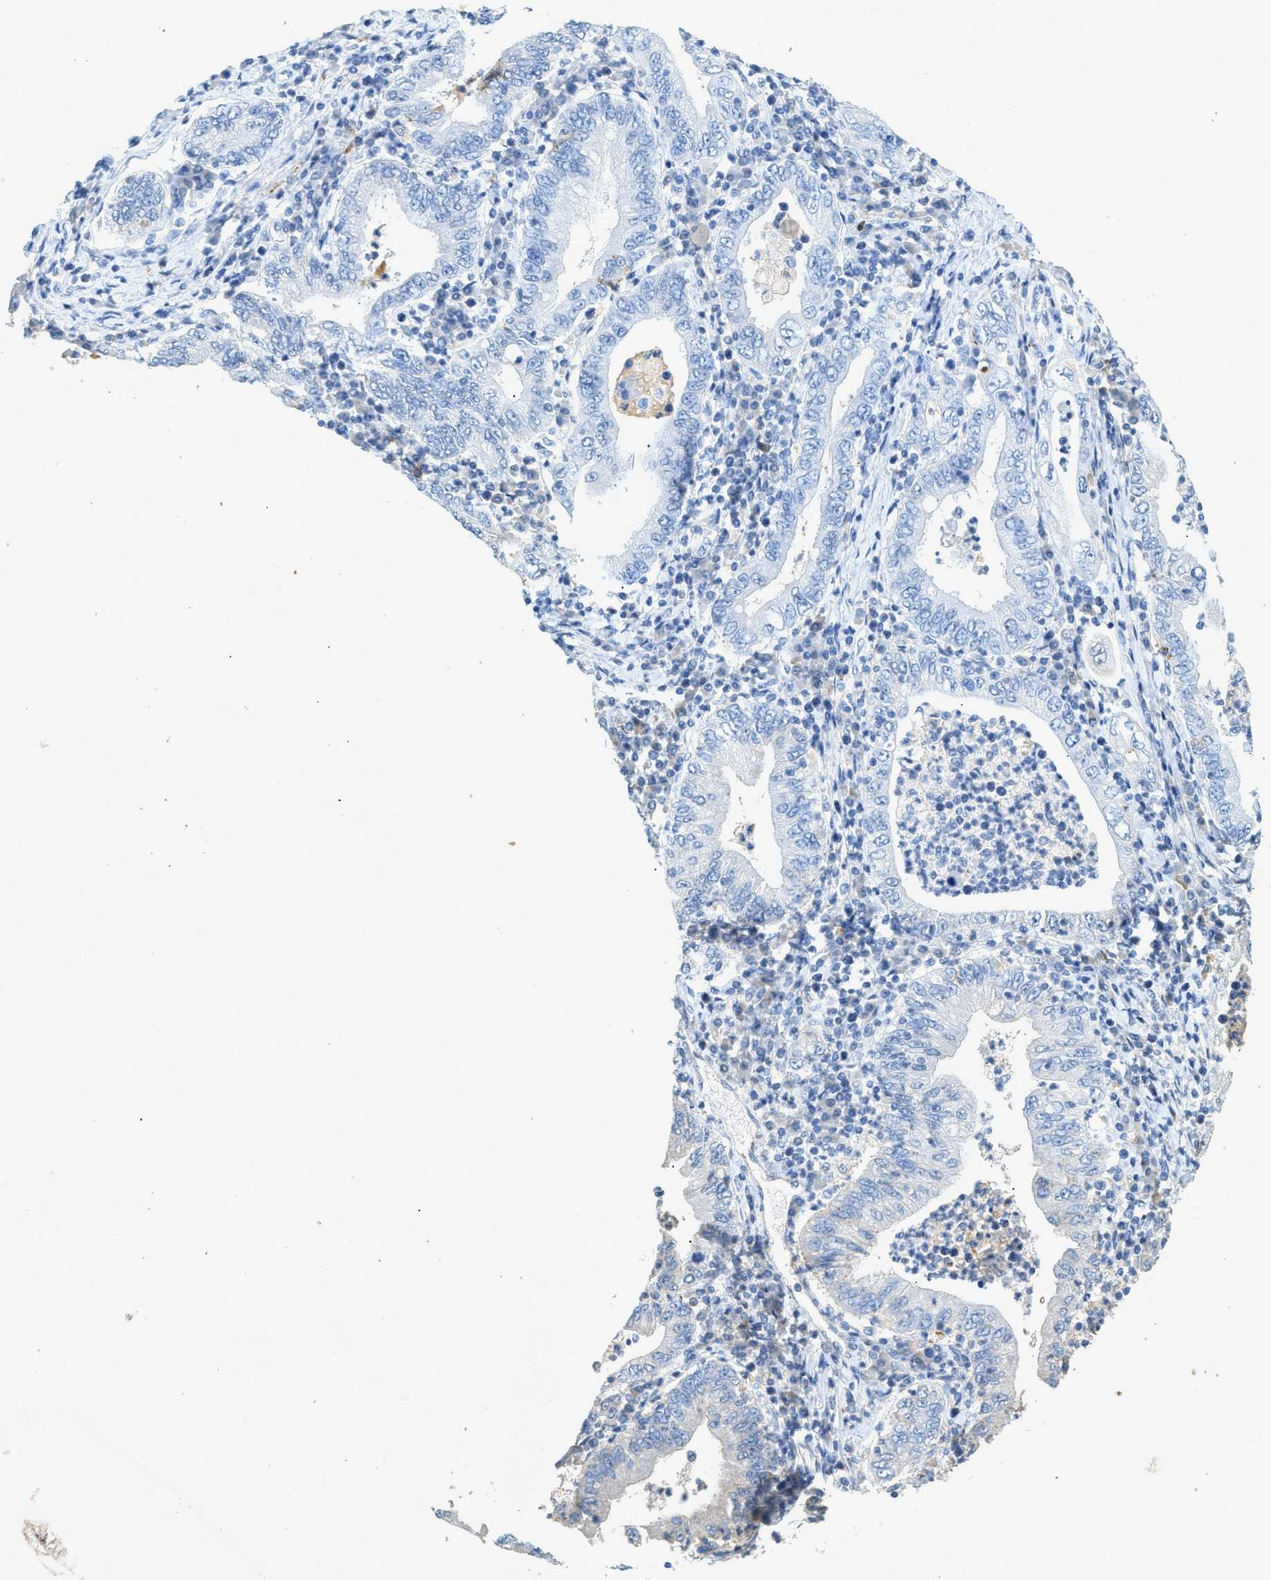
{"staining": {"intensity": "negative", "quantity": "none", "location": "none"}, "tissue": "stomach cancer", "cell_type": "Tumor cells", "image_type": "cancer", "snomed": [{"axis": "morphology", "description": "Normal tissue, NOS"}, {"axis": "morphology", "description": "Adenocarcinoma, NOS"}, {"axis": "topography", "description": "Esophagus"}, {"axis": "topography", "description": "Stomach, upper"}, {"axis": "topography", "description": "Peripheral nerve tissue"}], "caption": "DAB (3,3'-diaminobenzidine) immunohistochemical staining of human adenocarcinoma (stomach) reveals no significant expression in tumor cells. (Stains: DAB immunohistochemistry with hematoxylin counter stain, Microscopy: brightfield microscopy at high magnification).", "gene": "F2", "patient": {"sex": "male", "age": 62}}